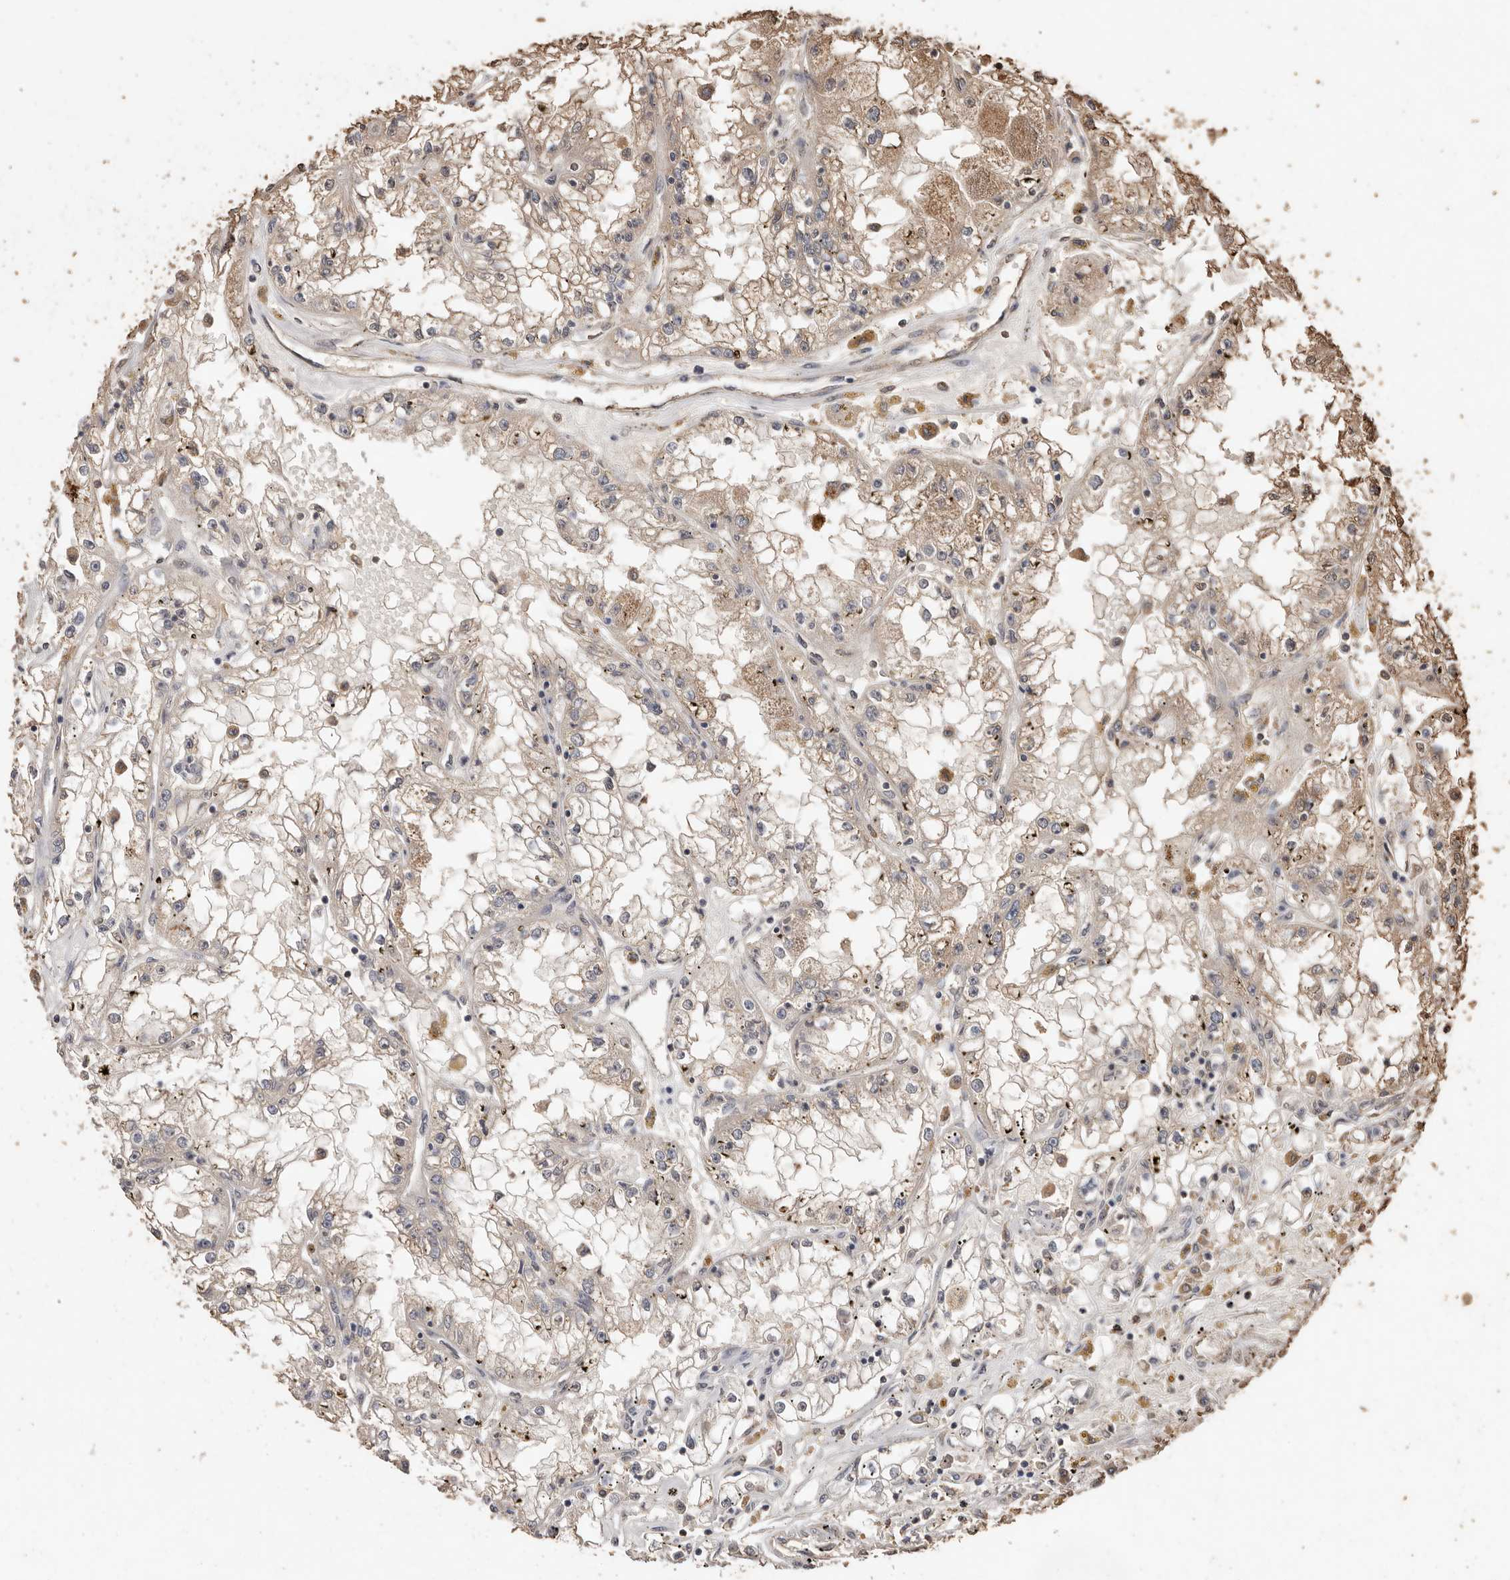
{"staining": {"intensity": "weak", "quantity": "25%-75%", "location": "cytoplasmic/membranous"}, "tissue": "renal cancer", "cell_type": "Tumor cells", "image_type": "cancer", "snomed": [{"axis": "morphology", "description": "Adenocarcinoma, NOS"}, {"axis": "topography", "description": "Kidney"}], "caption": "Brown immunohistochemical staining in human adenocarcinoma (renal) demonstrates weak cytoplasmic/membranous expression in about 25%-75% of tumor cells.", "gene": "PKDCC", "patient": {"sex": "male", "age": 56}}